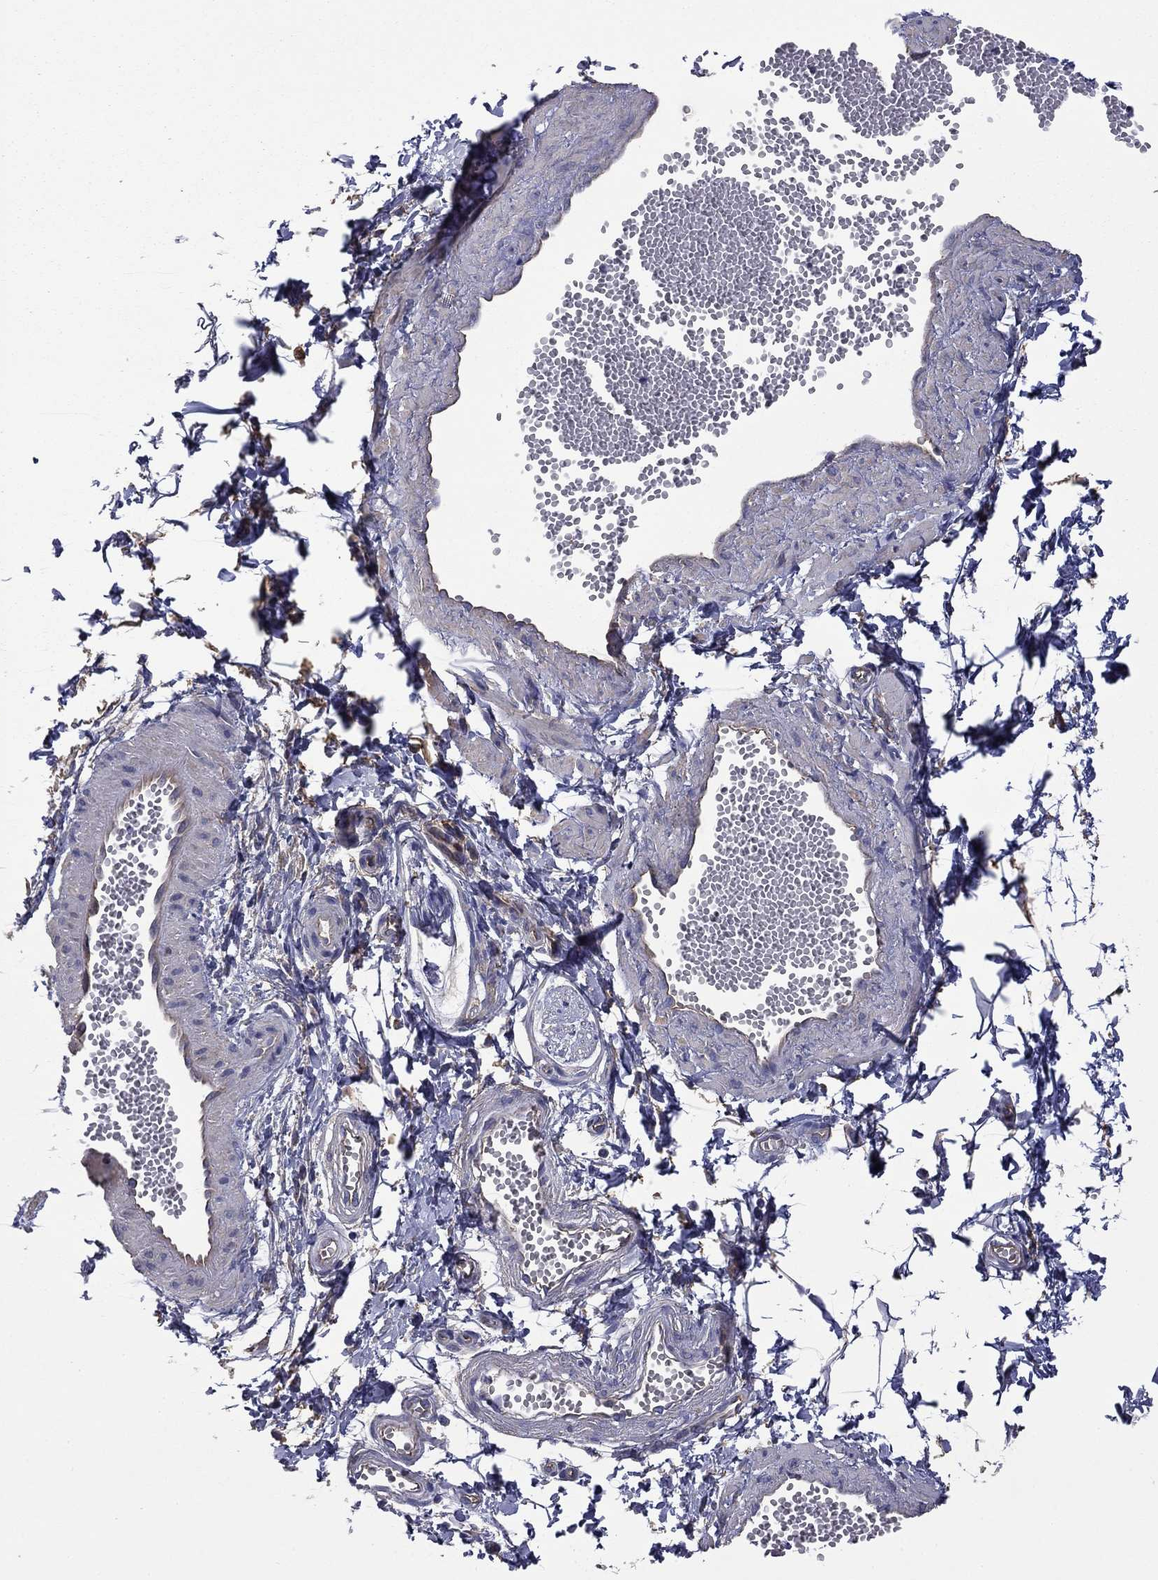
{"staining": {"intensity": "negative", "quantity": "none", "location": "none"}, "tissue": "adipose tissue", "cell_type": "Adipocytes", "image_type": "normal", "snomed": [{"axis": "morphology", "description": "Normal tissue, NOS"}, {"axis": "topography", "description": "Smooth muscle"}, {"axis": "topography", "description": "Peripheral nerve tissue"}], "caption": "This is an immunohistochemistry photomicrograph of benign human adipose tissue. There is no expression in adipocytes.", "gene": "TCHH", "patient": {"sex": "male", "age": 22}}